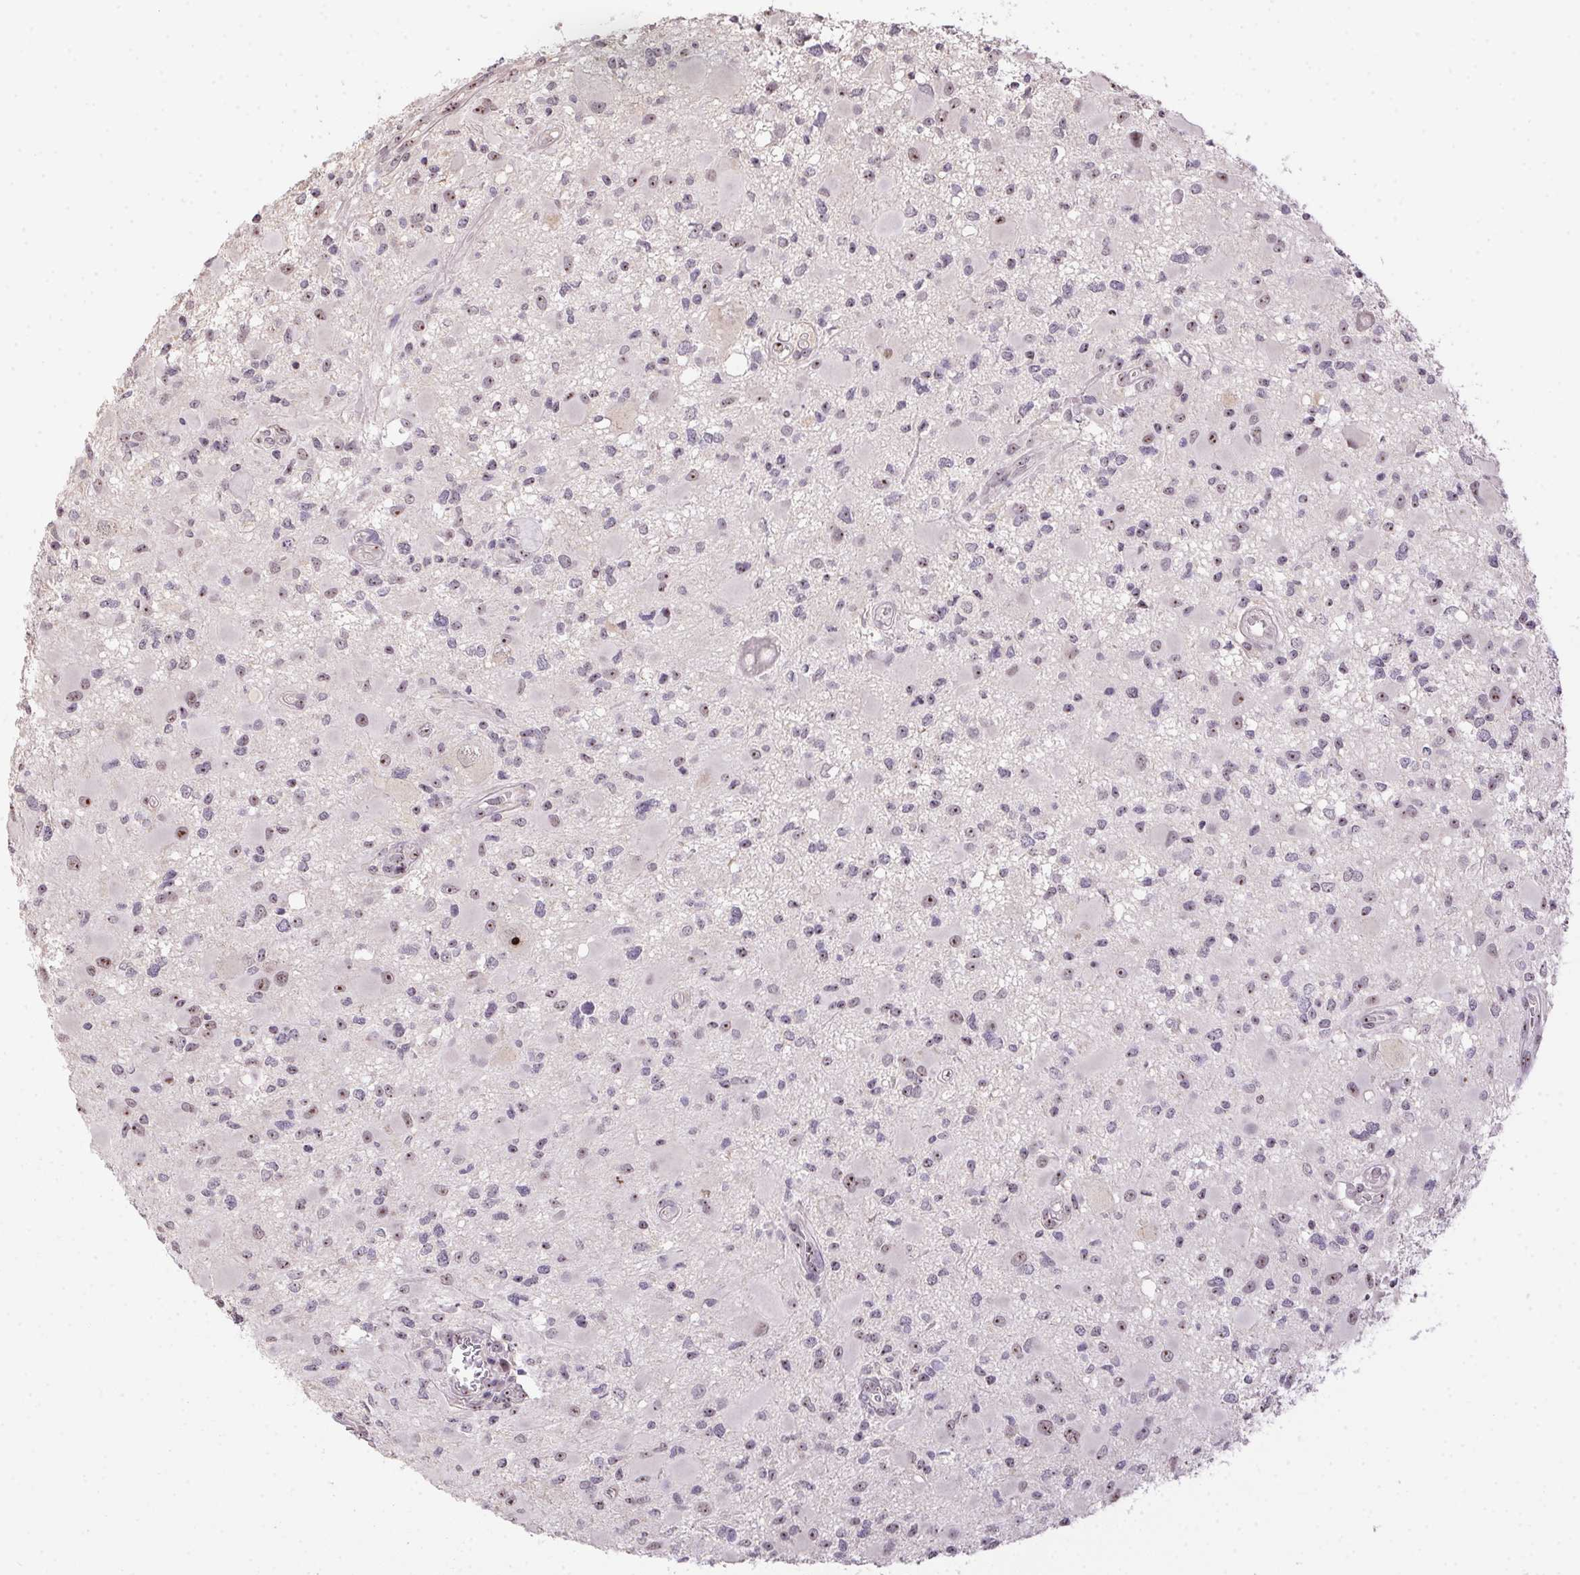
{"staining": {"intensity": "weak", "quantity": "25%-75%", "location": "nuclear"}, "tissue": "glioma", "cell_type": "Tumor cells", "image_type": "cancer", "snomed": [{"axis": "morphology", "description": "Glioma, malignant, High grade"}, {"axis": "topography", "description": "Brain"}], "caption": "Glioma was stained to show a protein in brown. There is low levels of weak nuclear positivity in approximately 25%-75% of tumor cells.", "gene": "BATF2", "patient": {"sex": "male", "age": 54}}